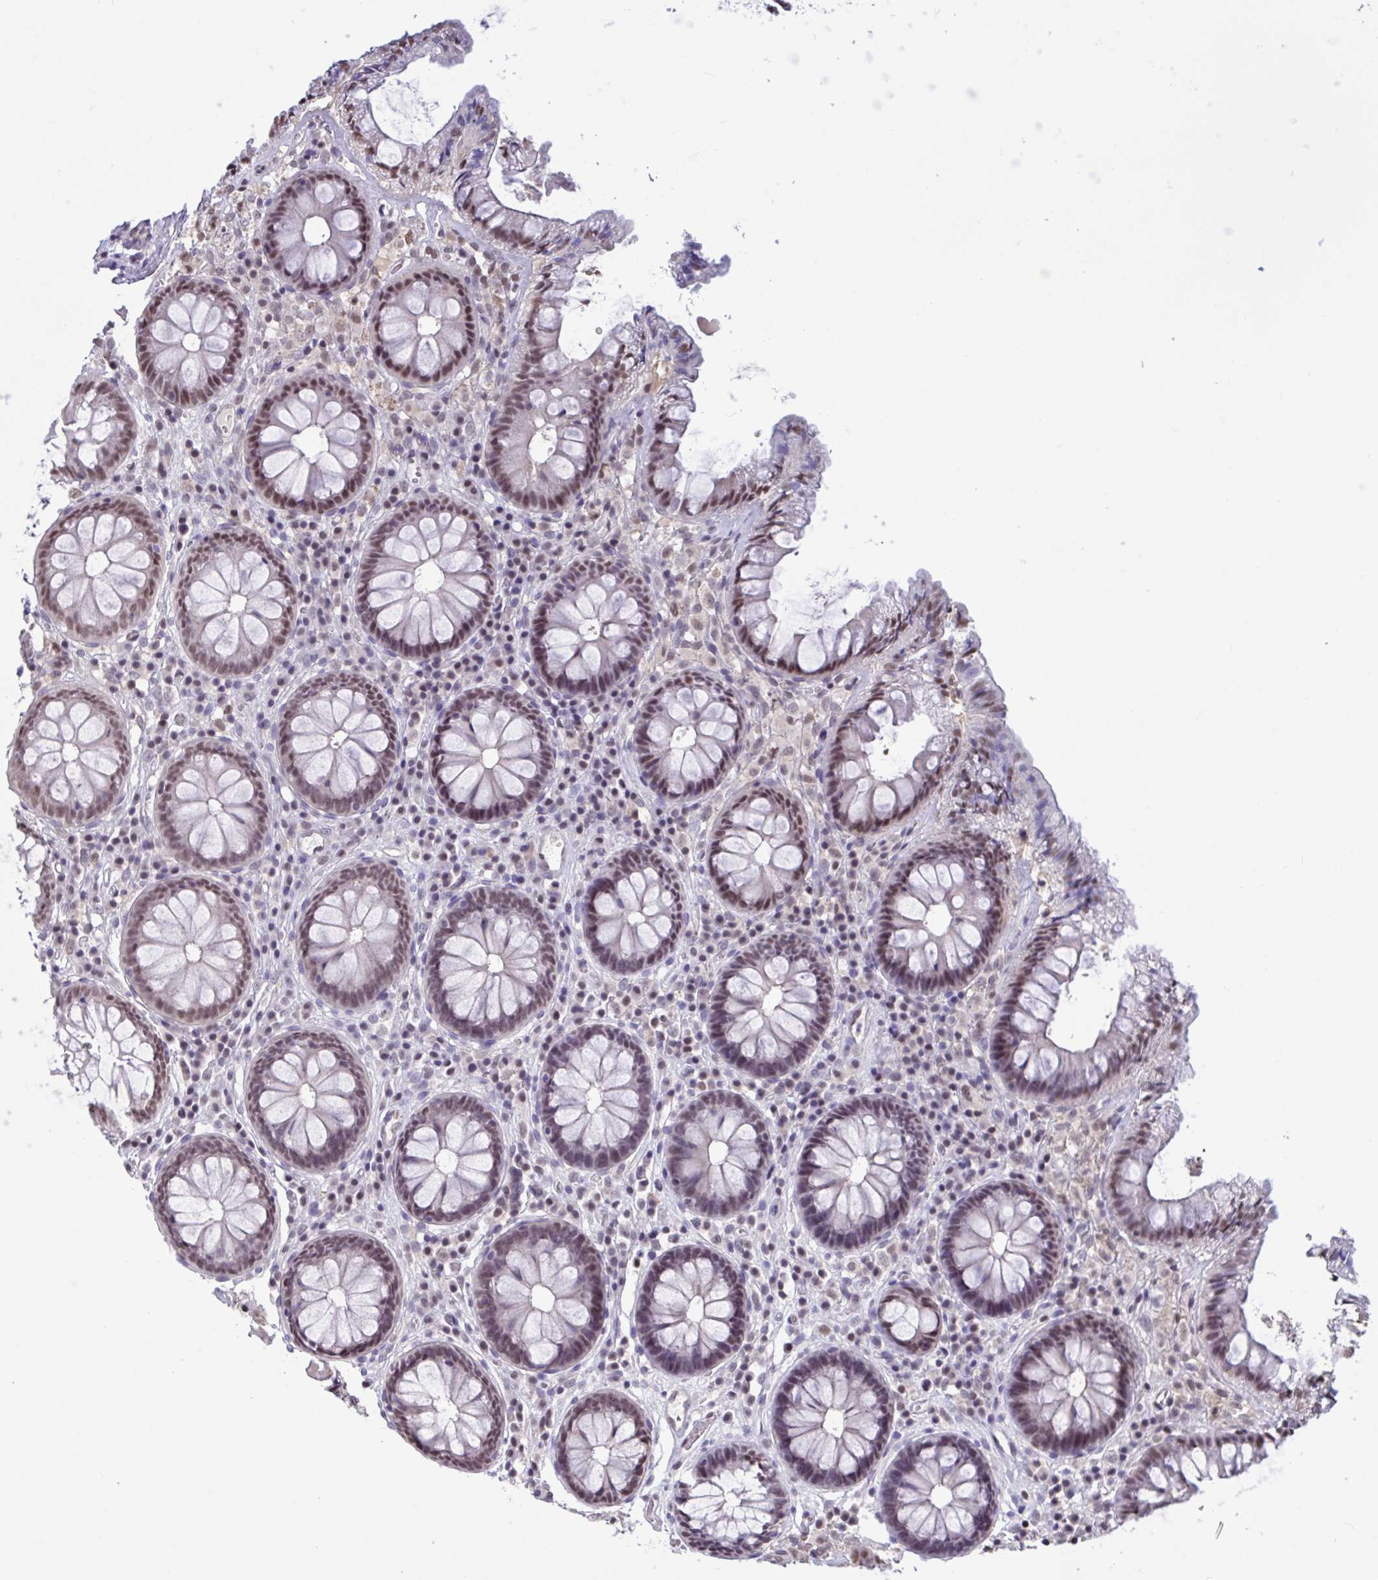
{"staining": {"intensity": "negative", "quantity": "none", "location": "none"}, "tissue": "colon", "cell_type": "Endothelial cells", "image_type": "normal", "snomed": [{"axis": "morphology", "description": "Normal tissue, NOS"}, {"axis": "topography", "description": "Colon"}, {"axis": "topography", "description": "Peripheral nerve tissue"}], "caption": "Endothelial cells show no significant protein expression in normal colon. Nuclei are stained in blue.", "gene": "RBL1", "patient": {"sex": "male", "age": 84}}